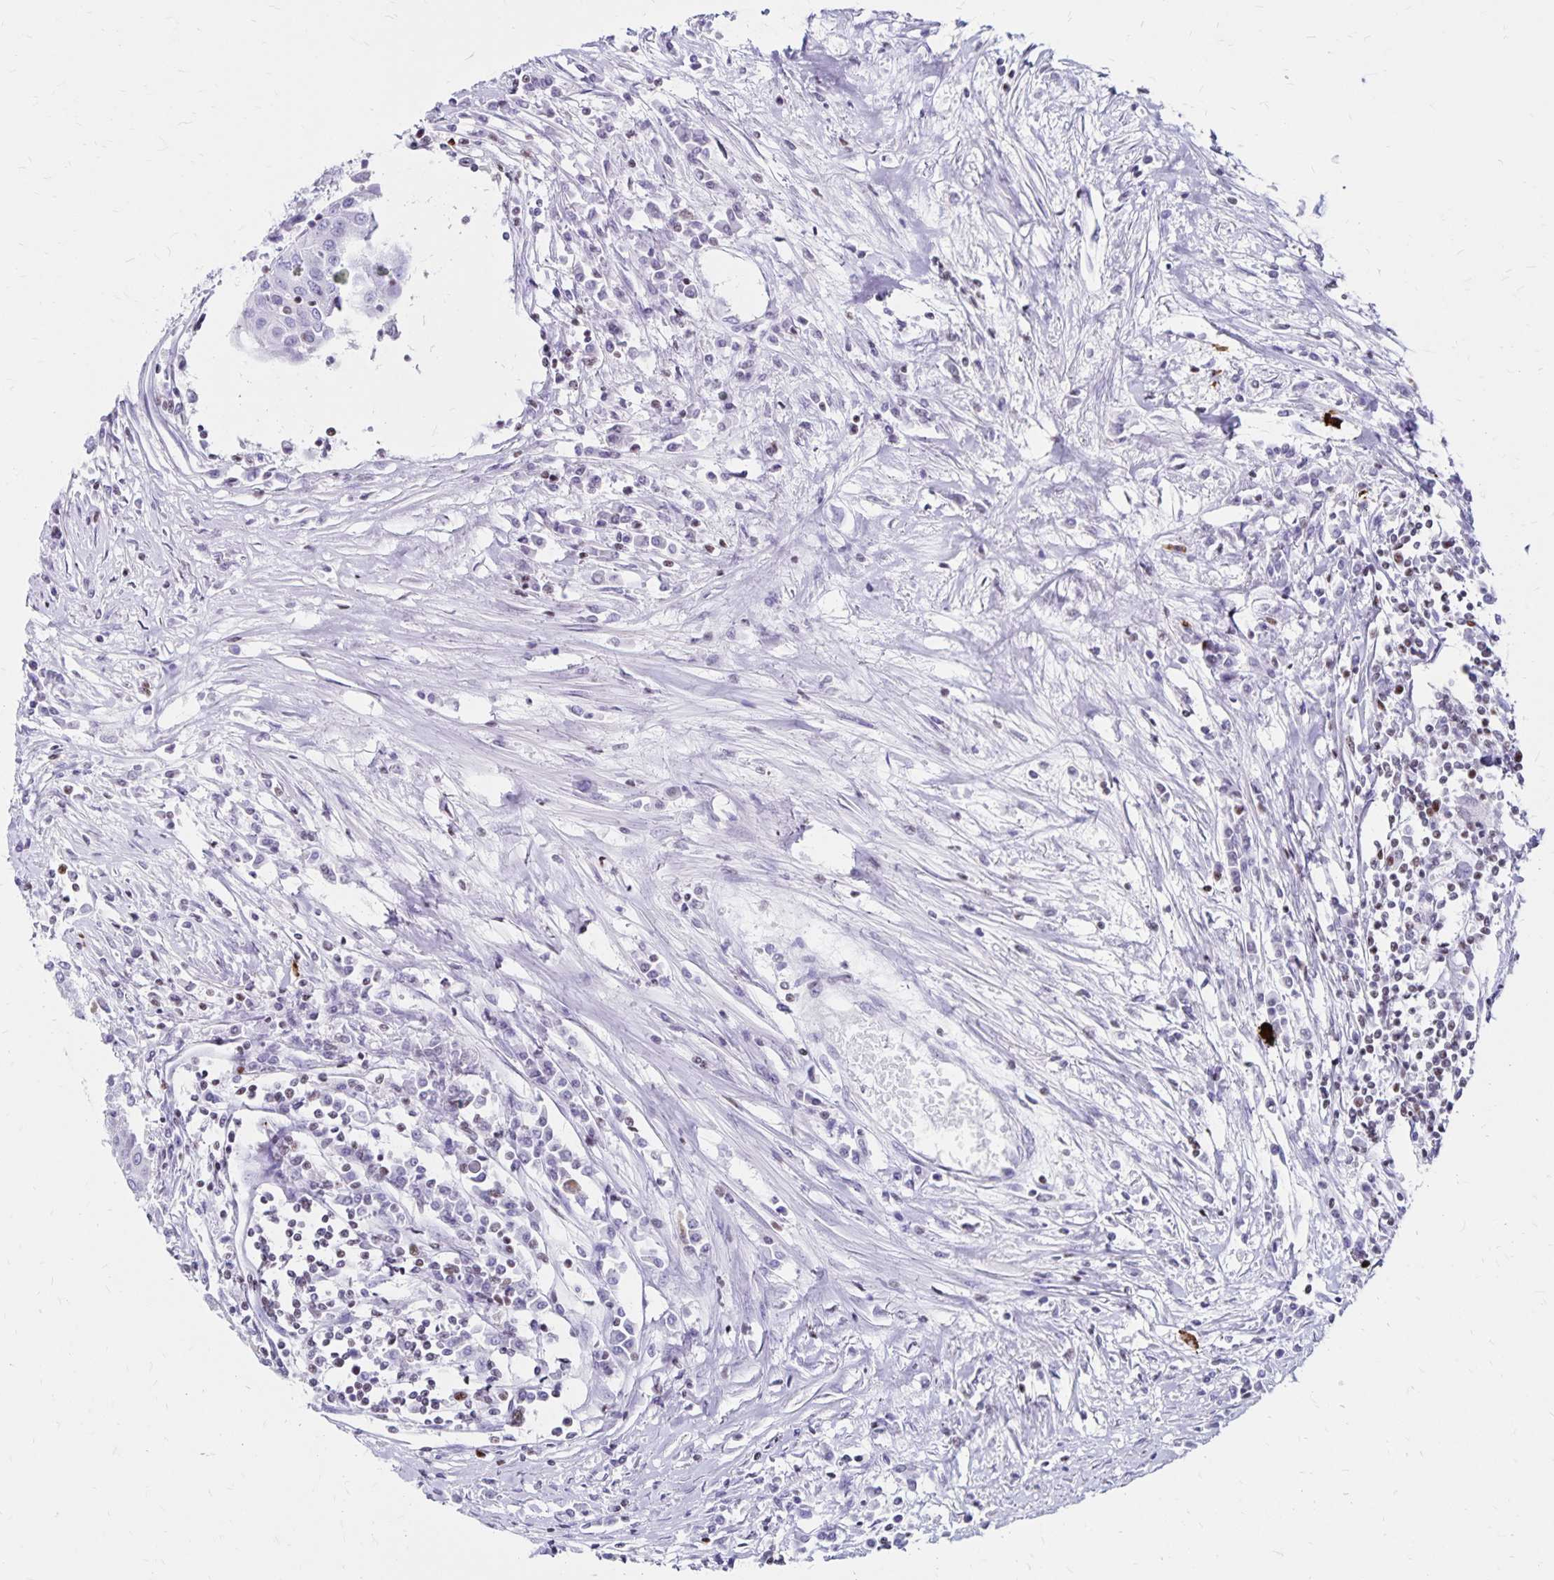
{"staining": {"intensity": "negative", "quantity": "none", "location": "none"}, "tissue": "urothelial cancer", "cell_type": "Tumor cells", "image_type": "cancer", "snomed": [{"axis": "morphology", "description": "Urothelial carcinoma, High grade"}, {"axis": "topography", "description": "Urinary bladder"}], "caption": "Immunohistochemistry (IHC) histopathology image of human urothelial cancer stained for a protein (brown), which shows no staining in tumor cells.", "gene": "IKZF1", "patient": {"sex": "female", "age": 85}}